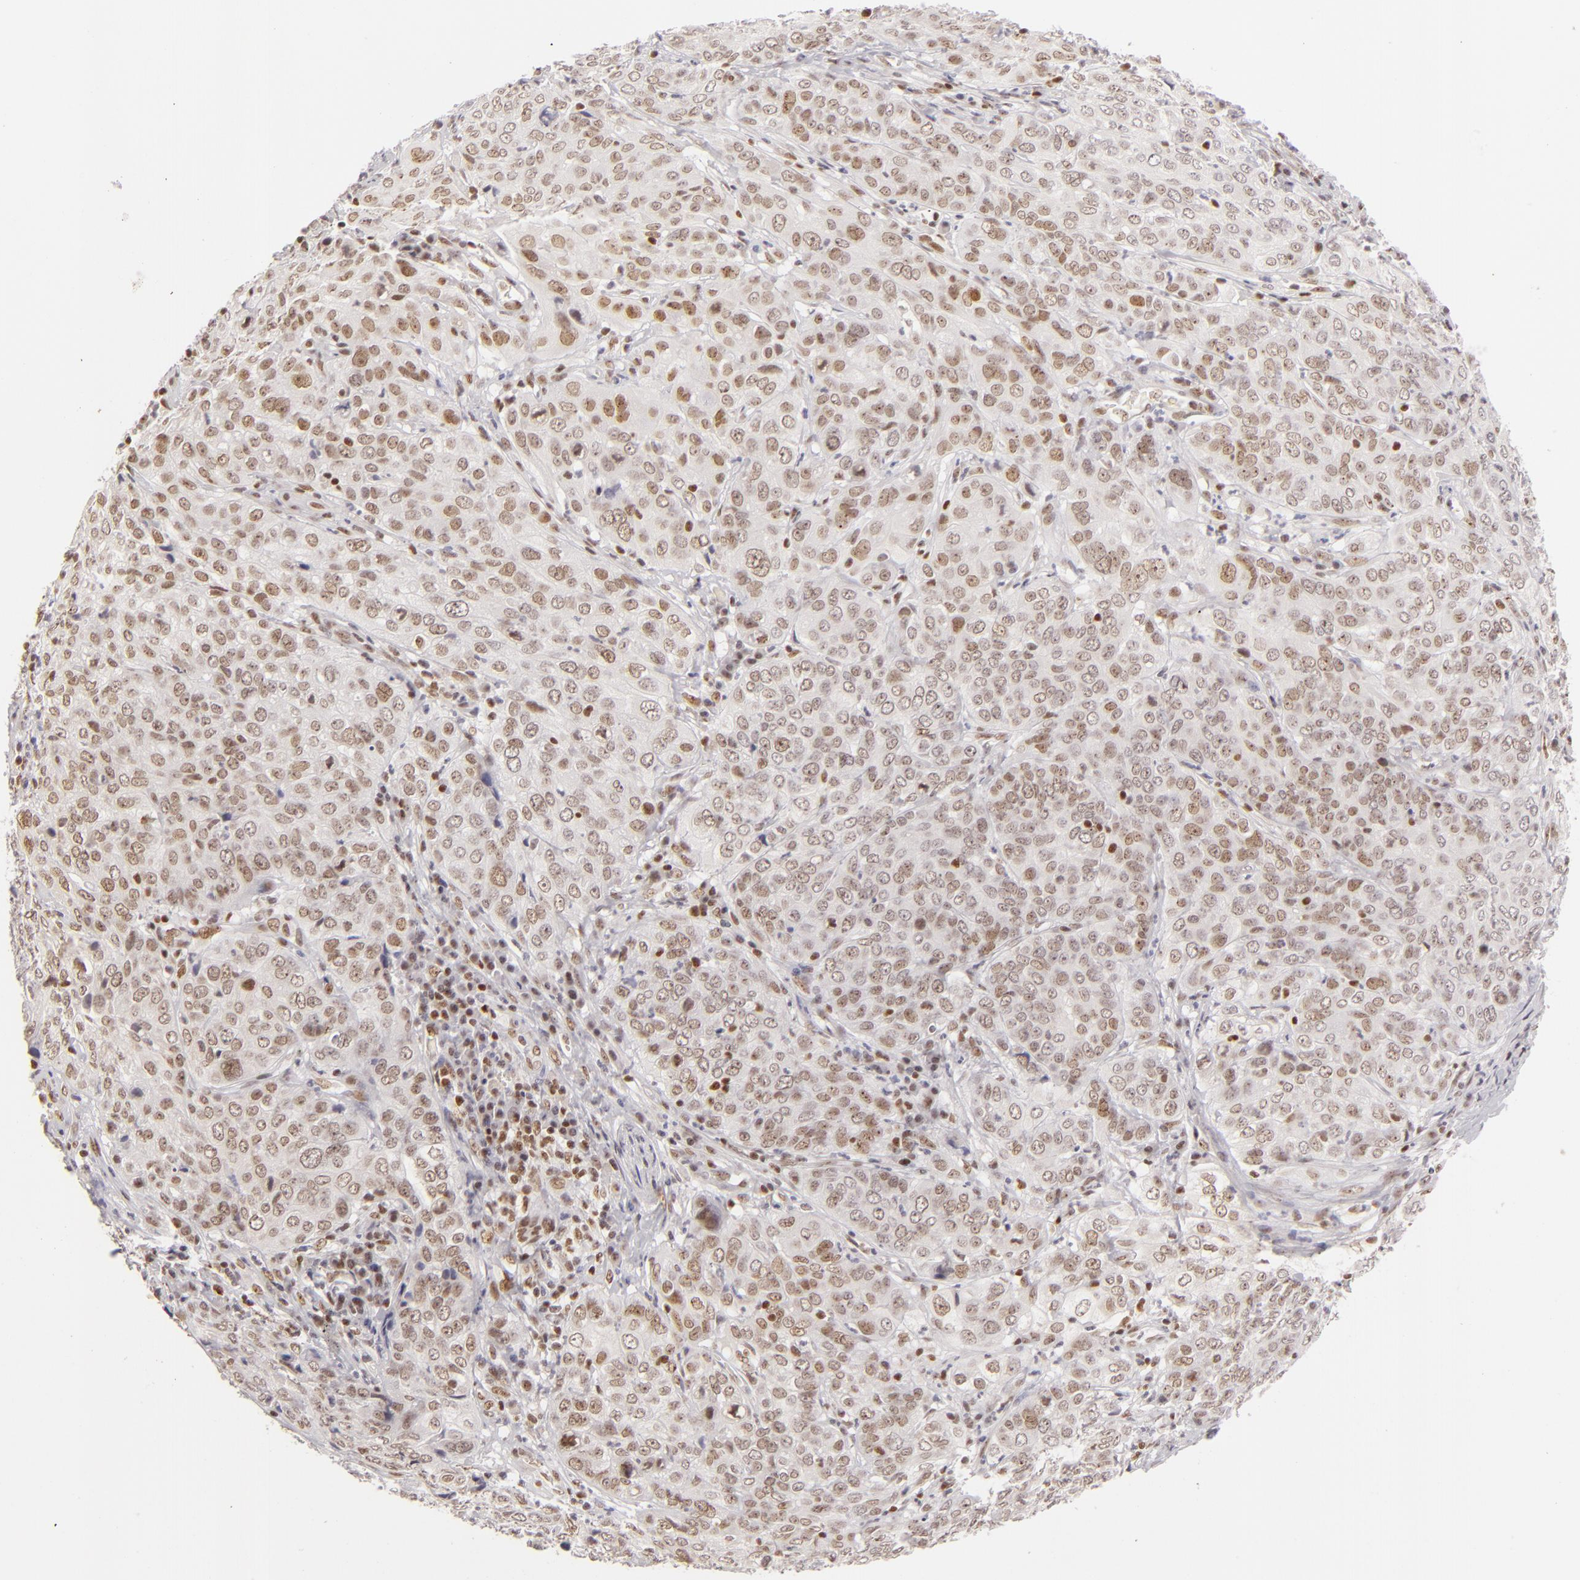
{"staining": {"intensity": "moderate", "quantity": ">75%", "location": "nuclear"}, "tissue": "cervical cancer", "cell_type": "Tumor cells", "image_type": "cancer", "snomed": [{"axis": "morphology", "description": "Squamous cell carcinoma, NOS"}, {"axis": "topography", "description": "Cervix"}], "caption": "The histopathology image demonstrates staining of cervical cancer (squamous cell carcinoma), revealing moderate nuclear protein expression (brown color) within tumor cells. (Stains: DAB in brown, nuclei in blue, Microscopy: brightfield microscopy at high magnification).", "gene": "DAXX", "patient": {"sex": "female", "age": 38}}